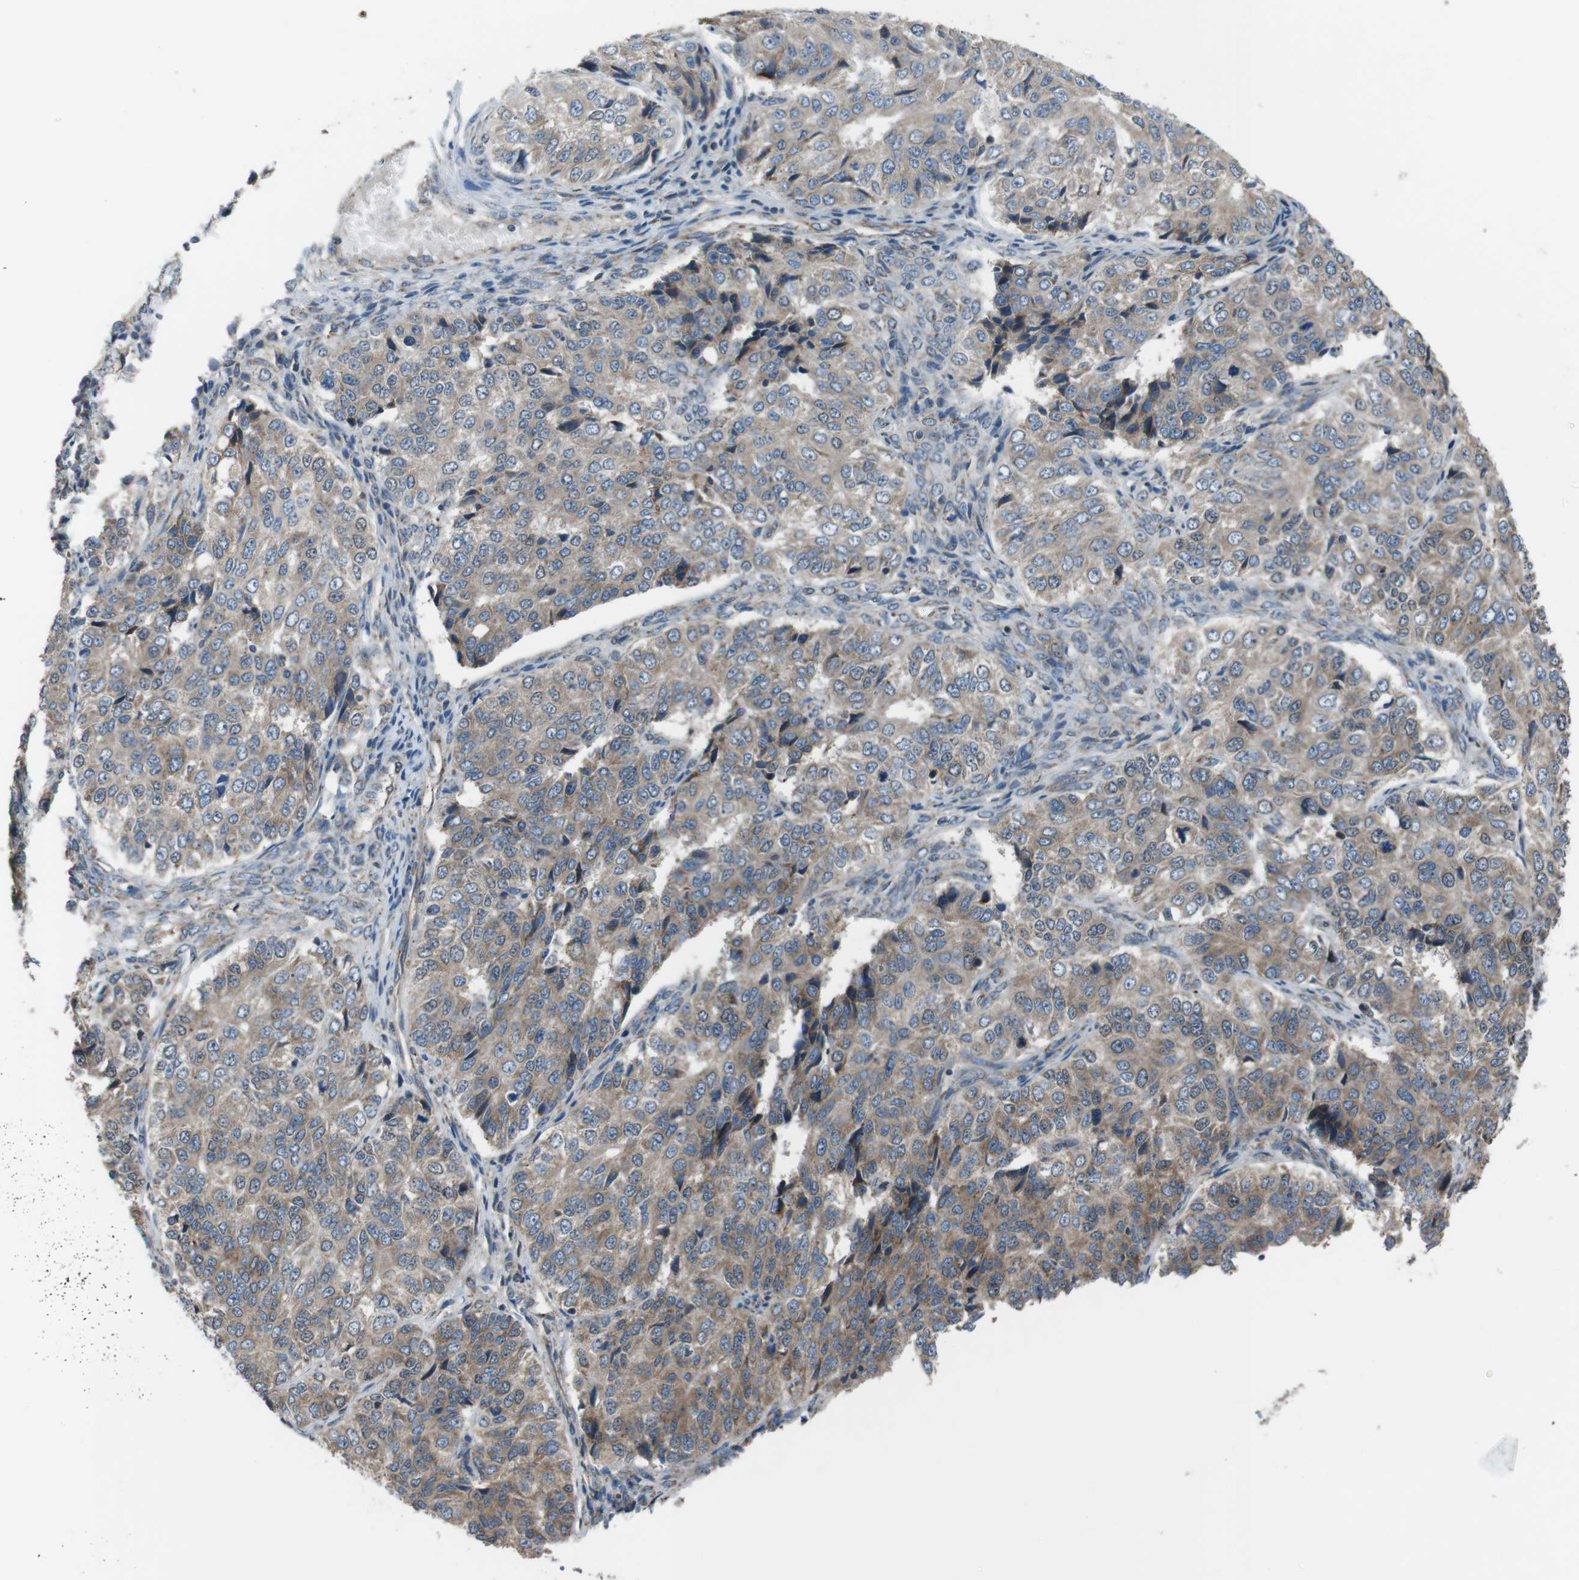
{"staining": {"intensity": "weak", "quantity": ">75%", "location": "cytoplasmic/membranous"}, "tissue": "ovarian cancer", "cell_type": "Tumor cells", "image_type": "cancer", "snomed": [{"axis": "morphology", "description": "Carcinoma, endometroid"}, {"axis": "topography", "description": "Ovary"}], "caption": "Weak cytoplasmic/membranous positivity for a protein is present in approximately >75% of tumor cells of ovarian cancer (endometroid carcinoma) using immunohistochemistry (IHC).", "gene": "GIMAP8", "patient": {"sex": "female", "age": 51}}